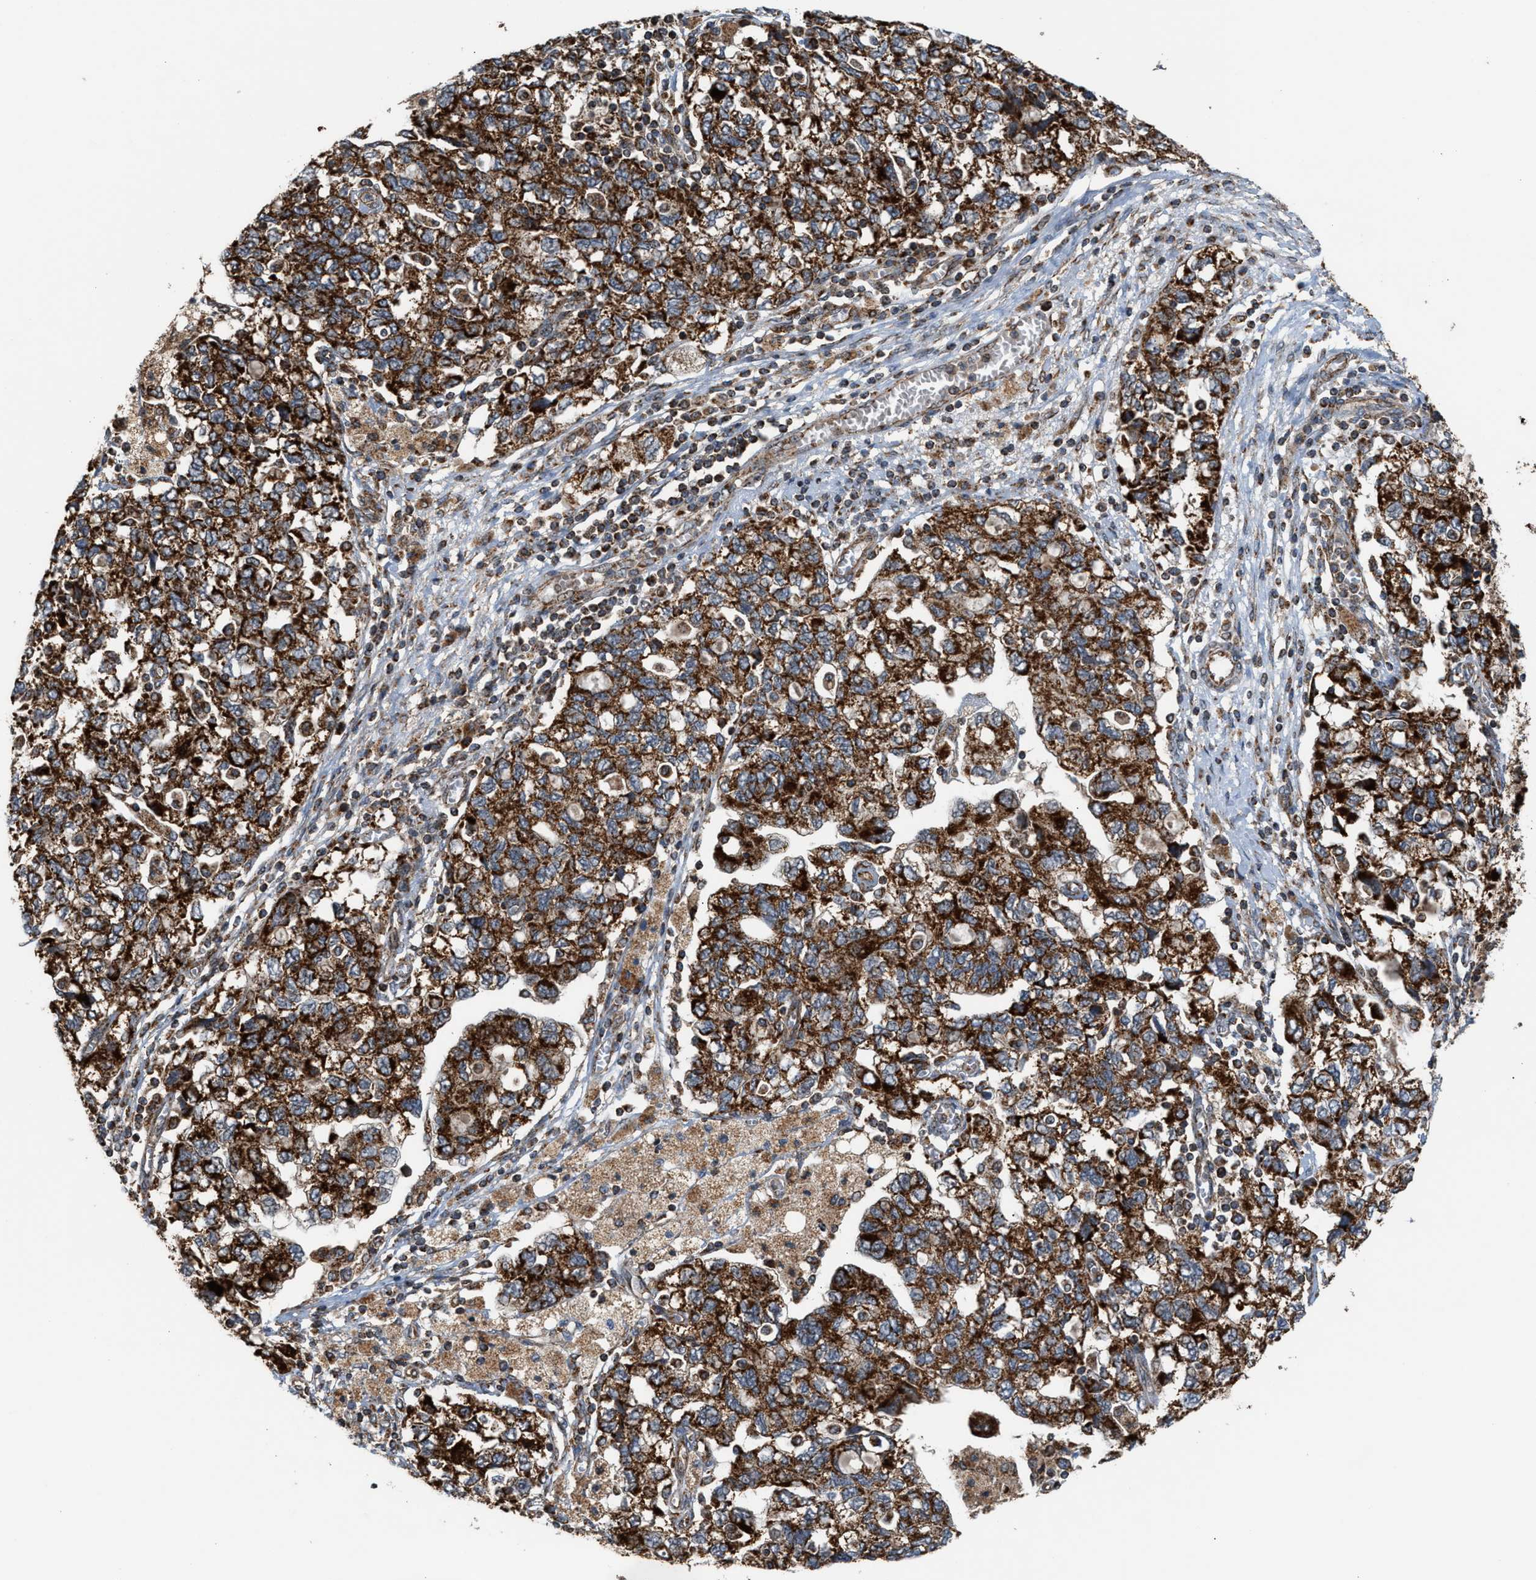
{"staining": {"intensity": "strong", "quantity": ">75%", "location": "cytoplasmic/membranous"}, "tissue": "ovarian cancer", "cell_type": "Tumor cells", "image_type": "cancer", "snomed": [{"axis": "morphology", "description": "Carcinoma, NOS"}, {"axis": "morphology", "description": "Cystadenocarcinoma, serous, NOS"}, {"axis": "topography", "description": "Ovary"}], "caption": "Strong cytoplasmic/membranous protein expression is present in about >75% of tumor cells in ovarian serous cystadenocarcinoma.", "gene": "SGSM2", "patient": {"sex": "female", "age": 69}}